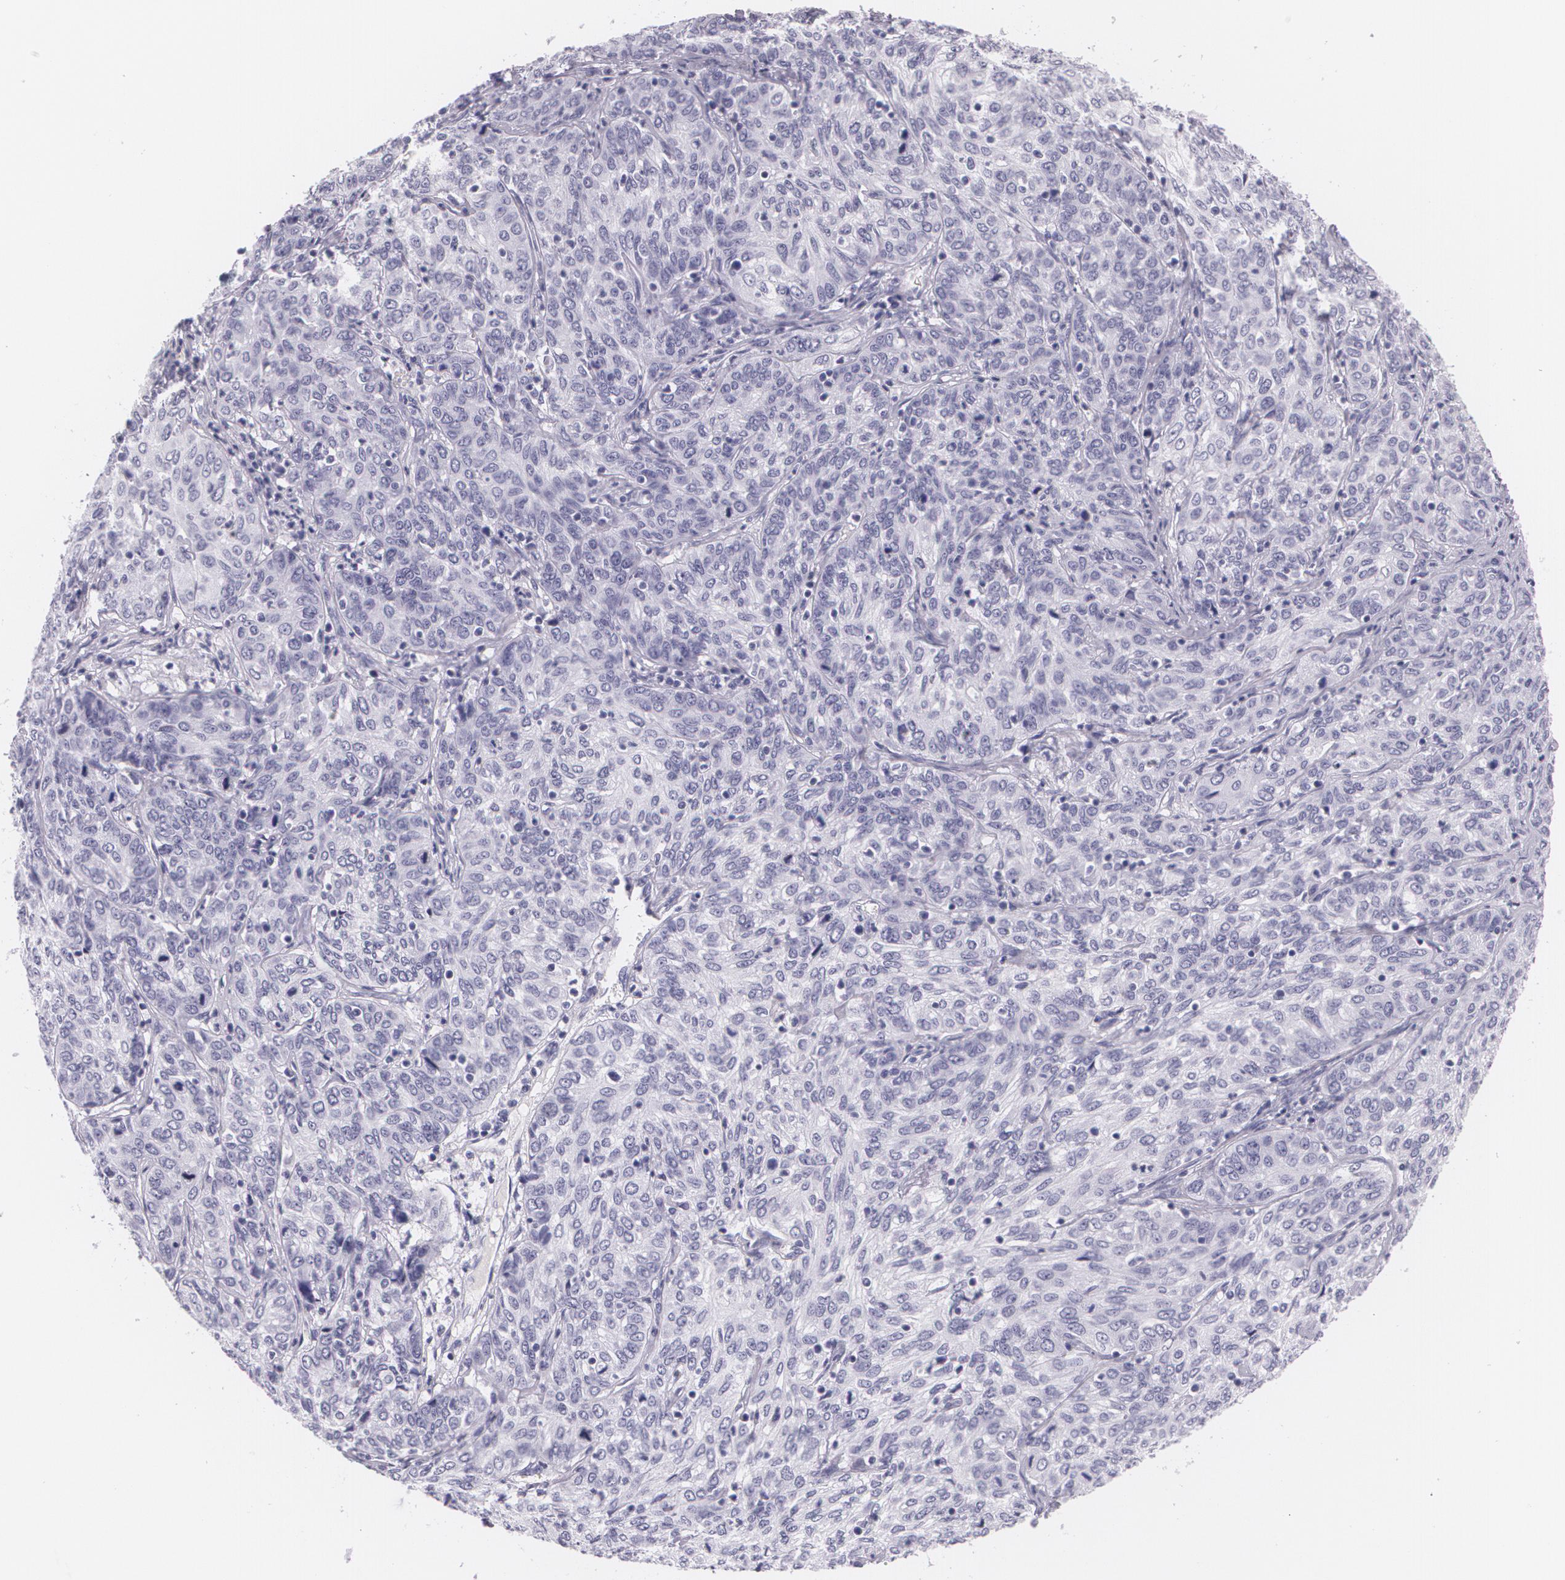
{"staining": {"intensity": "negative", "quantity": "none", "location": "none"}, "tissue": "cervical cancer", "cell_type": "Tumor cells", "image_type": "cancer", "snomed": [{"axis": "morphology", "description": "Squamous cell carcinoma, NOS"}, {"axis": "topography", "description": "Cervix"}], "caption": "This is a micrograph of immunohistochemistry staining of cervical cancer, which shows no expression in tumor cells. (Immunohistochemistry, brightfield microscopy, high magnification).", "gene": "DLG4", "patient": {"sex": "female", "age": 38}}